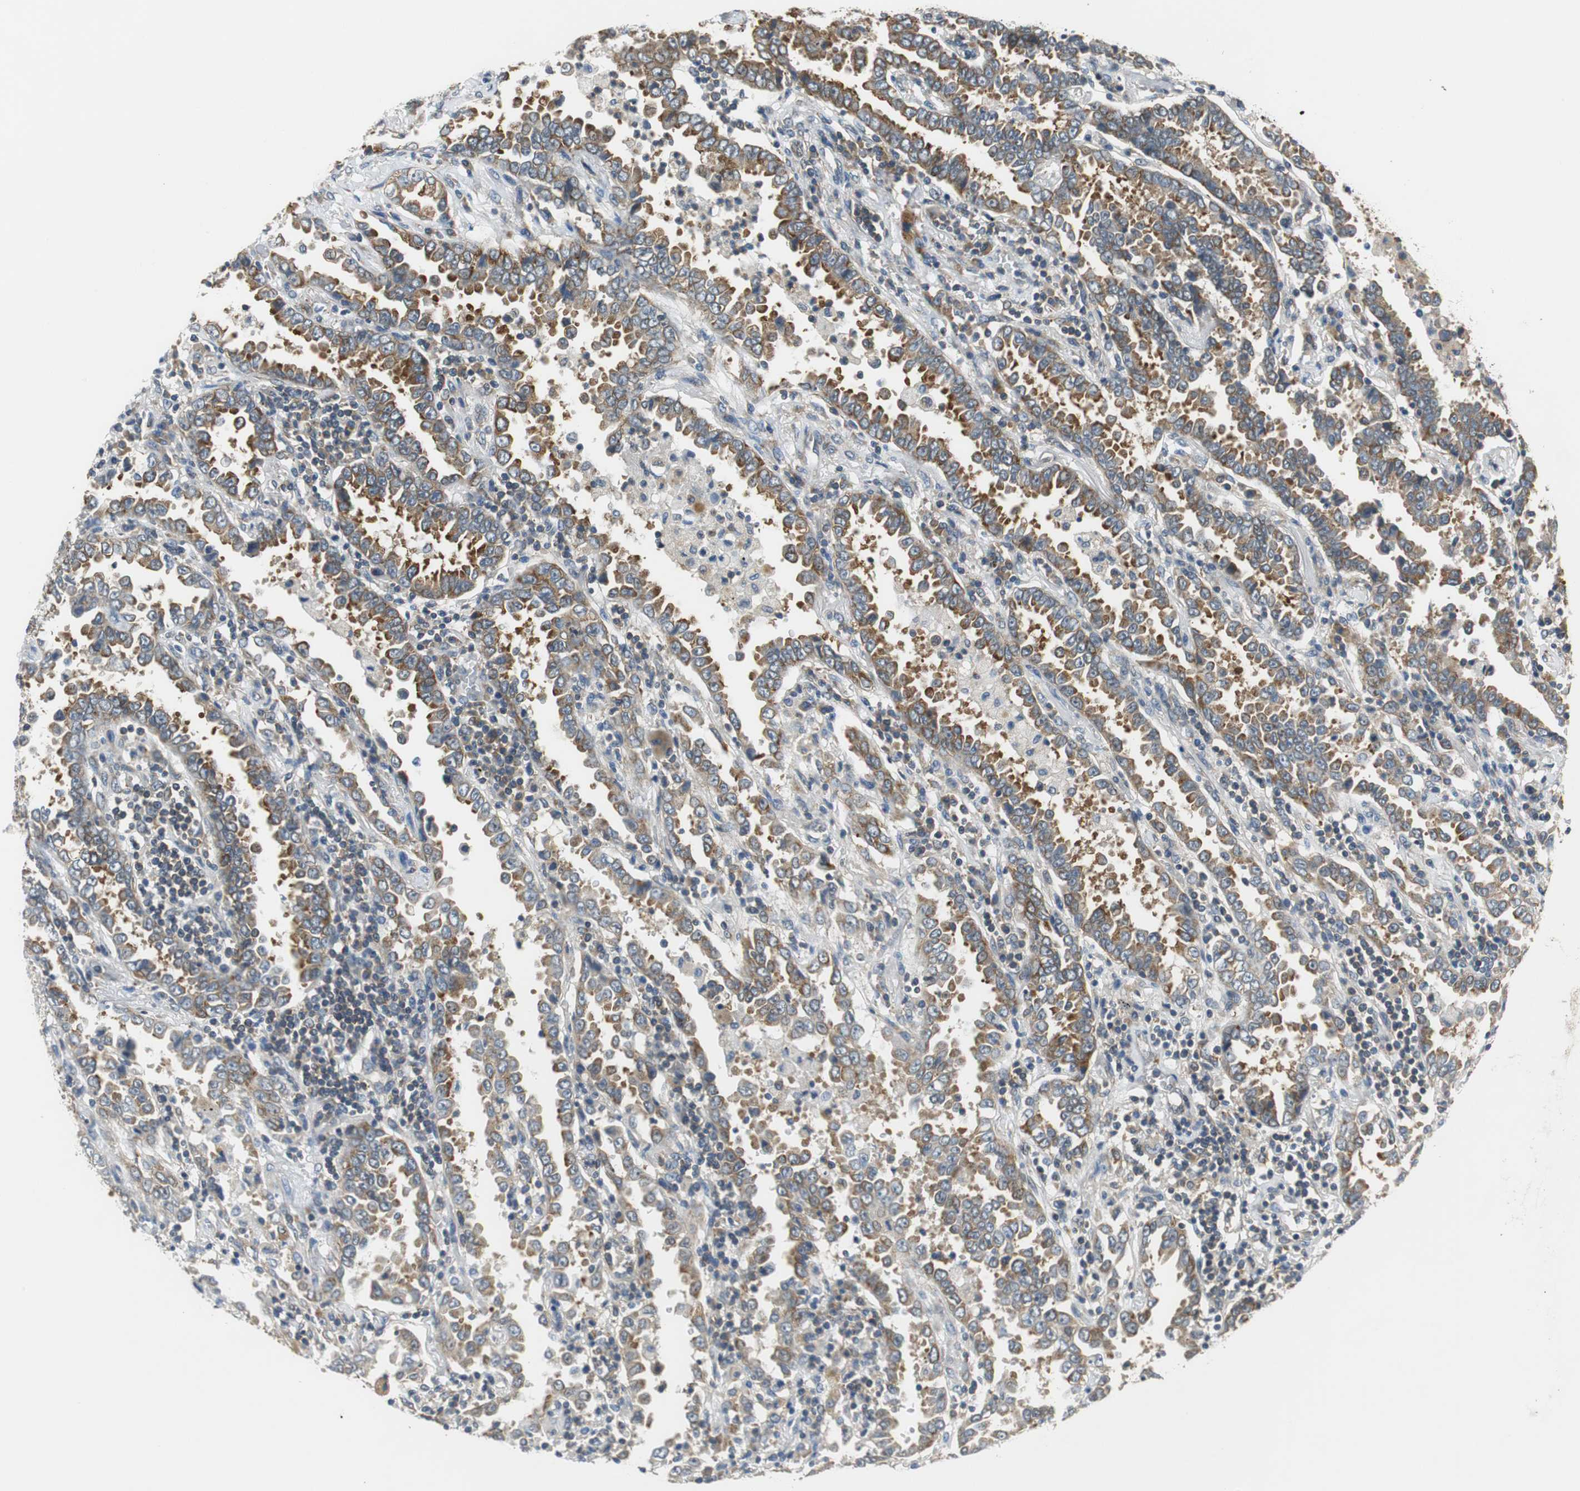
{"staining": {"intensity": "moderate", "quantity": ">75%", "location": "cytoplasmic/membranous"}, "tissue": "lung cancer", "cell_type": "Tumor cells", "image_type": "cancer", "snomed": [{"axis": "morphology", "description": "Normal tissue, NOS"}, {"axis": "morphology", "description": "Inflammation, NOS"}, {"axis": "morphology", "description": "Adenocarcinoma, NOS"}, {"axis": "topography", "description": "Lung"}], "caption": "Protein staining demonstrates moderate cytoplasmic/membranous expression in approximately >75% of tumor cells in adenocarcinoma (lung). (DAB (3,3'-diaminobenzidine) = brown stain, brightfield microscopy at high magnification).", "gene": "CNOT3", "patient": {"sex": "female", "age": 64}}